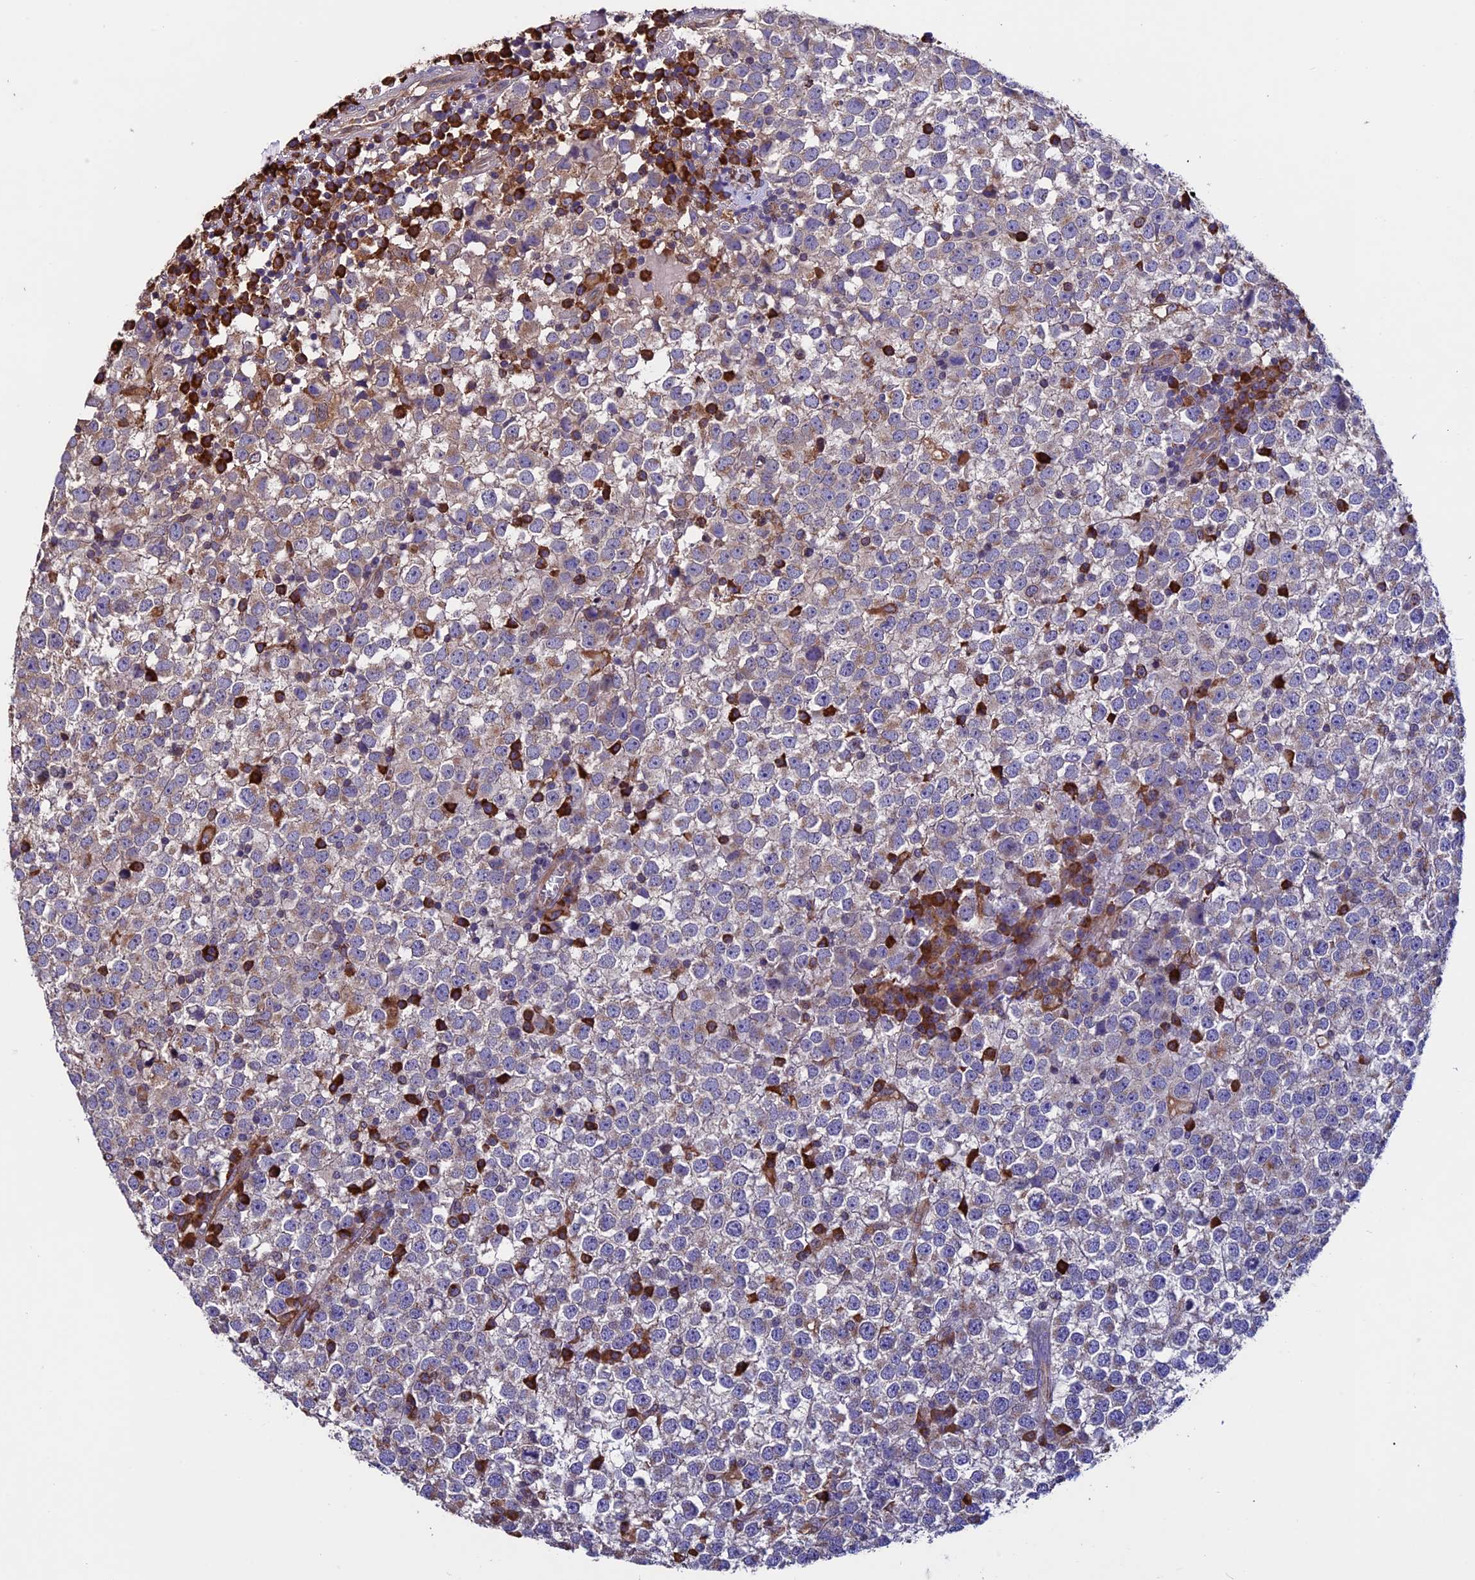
{"staining": {"intensity": "negative", "quantity": "none", "location": "none"}, "tissue": "testis cancer", "cell_type": "Tumor cells", "image_type": "cancer", "snomed": [{"axis": "morphology", "description": "Seminoma, NOS"}, {"axis": "topography", "description": "Testis"}], "caption": "Histopathology image shows no protein expression in tumor cells of testis seminoma tissue.", "gene": "BTBD3", "patient": {"sex": "male", "age": 65}}